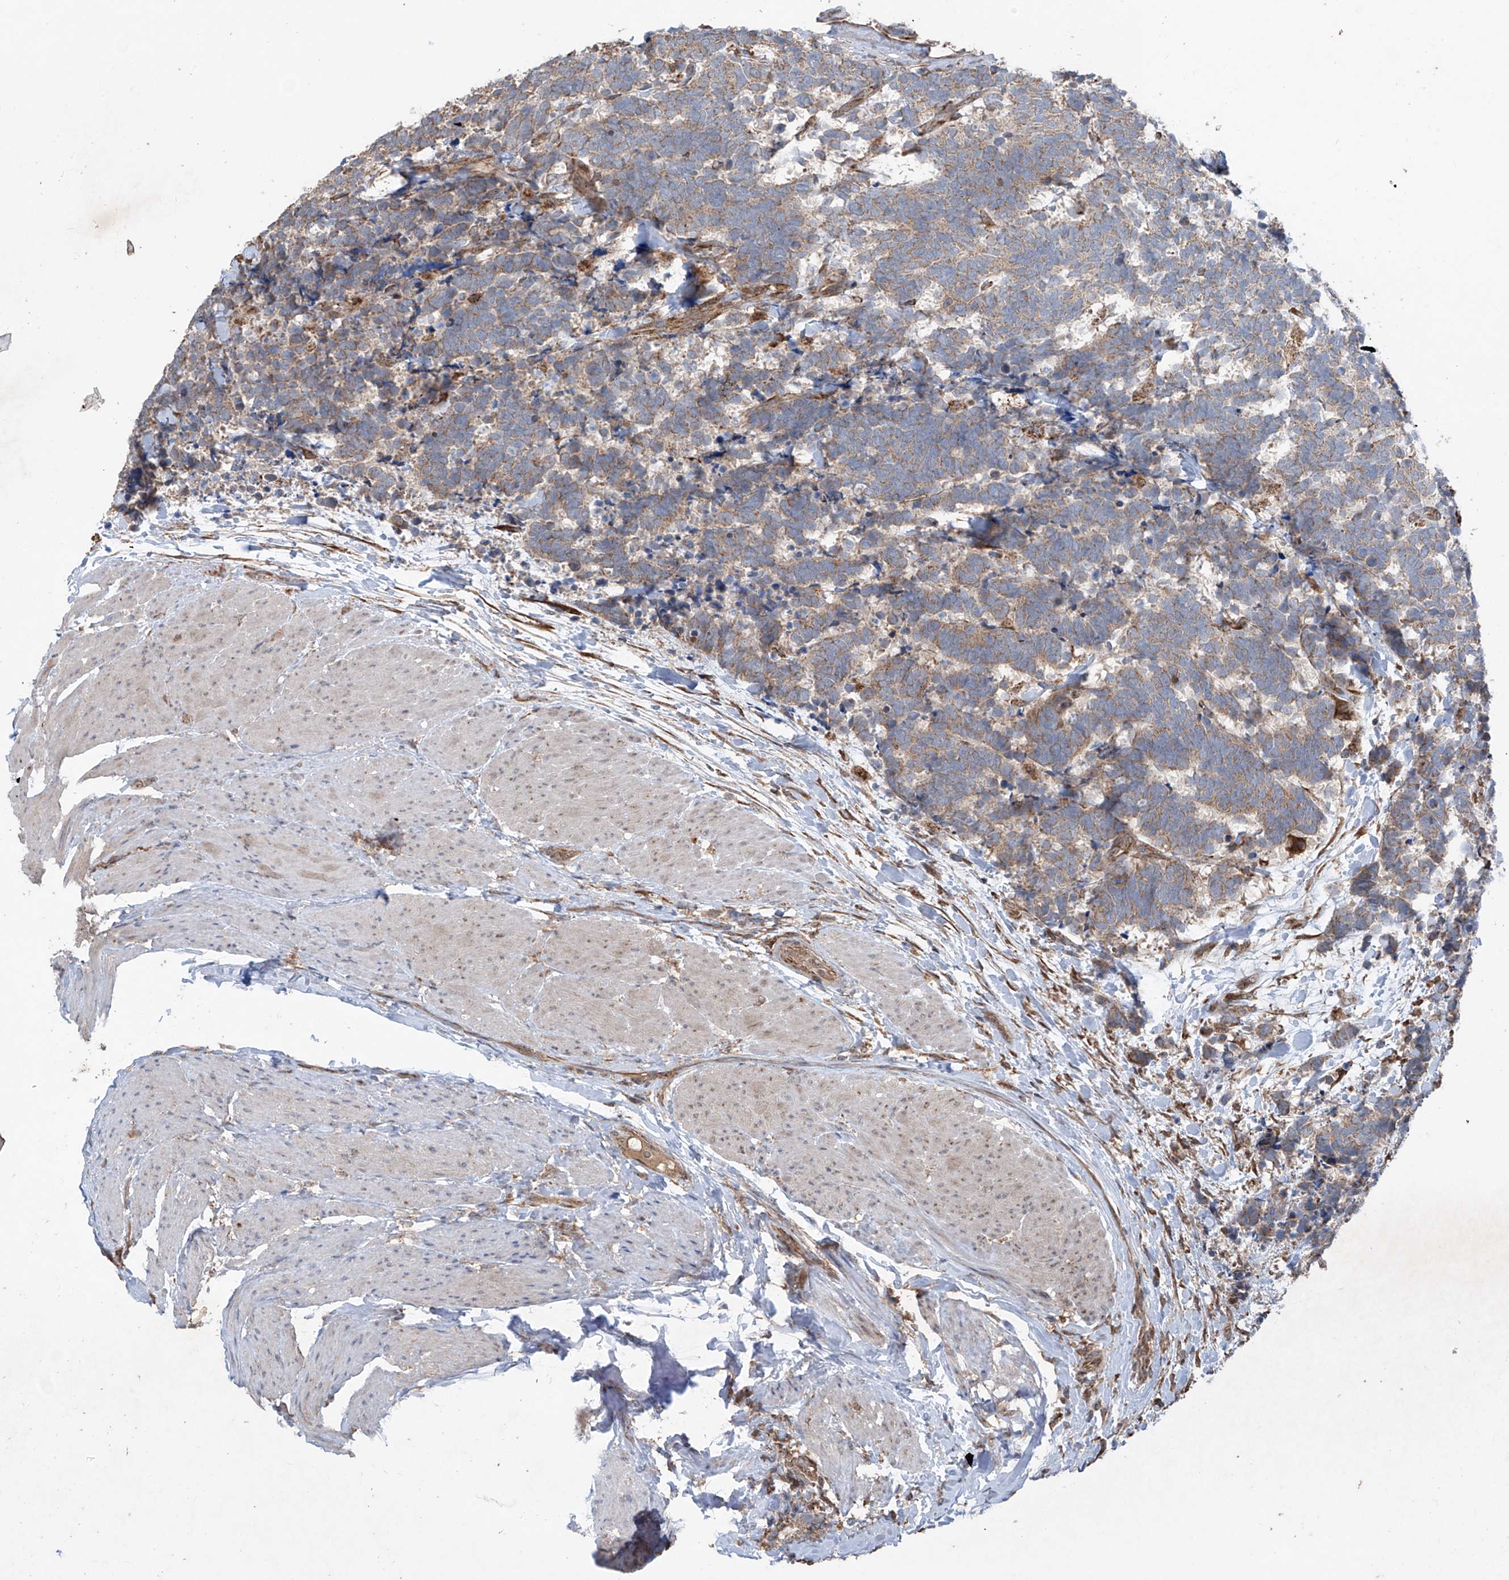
{"staining": {"intensity": "weak", "quantity": ">75%", "location": "cytoplasmic/membranous"}, "tissue": "carcinoid", "cell_type": "Tumor cells", "image_type": "cancer", "snomed": [{"axis": "morphology", "description": "Carcinoma, NOS"}, {"axis": "morphology", "description": "Carcinoid, malignant, NOS"}, {"axis": "topography", "description": "Urinary bladder"}], "caption": "Tumor cells reveal weak cytoplasmic/membranous positivity in approximately >75% of cells in carcinoma.", "gene": "SAMD3", "patient": {"sex": "male", "age": 57}}